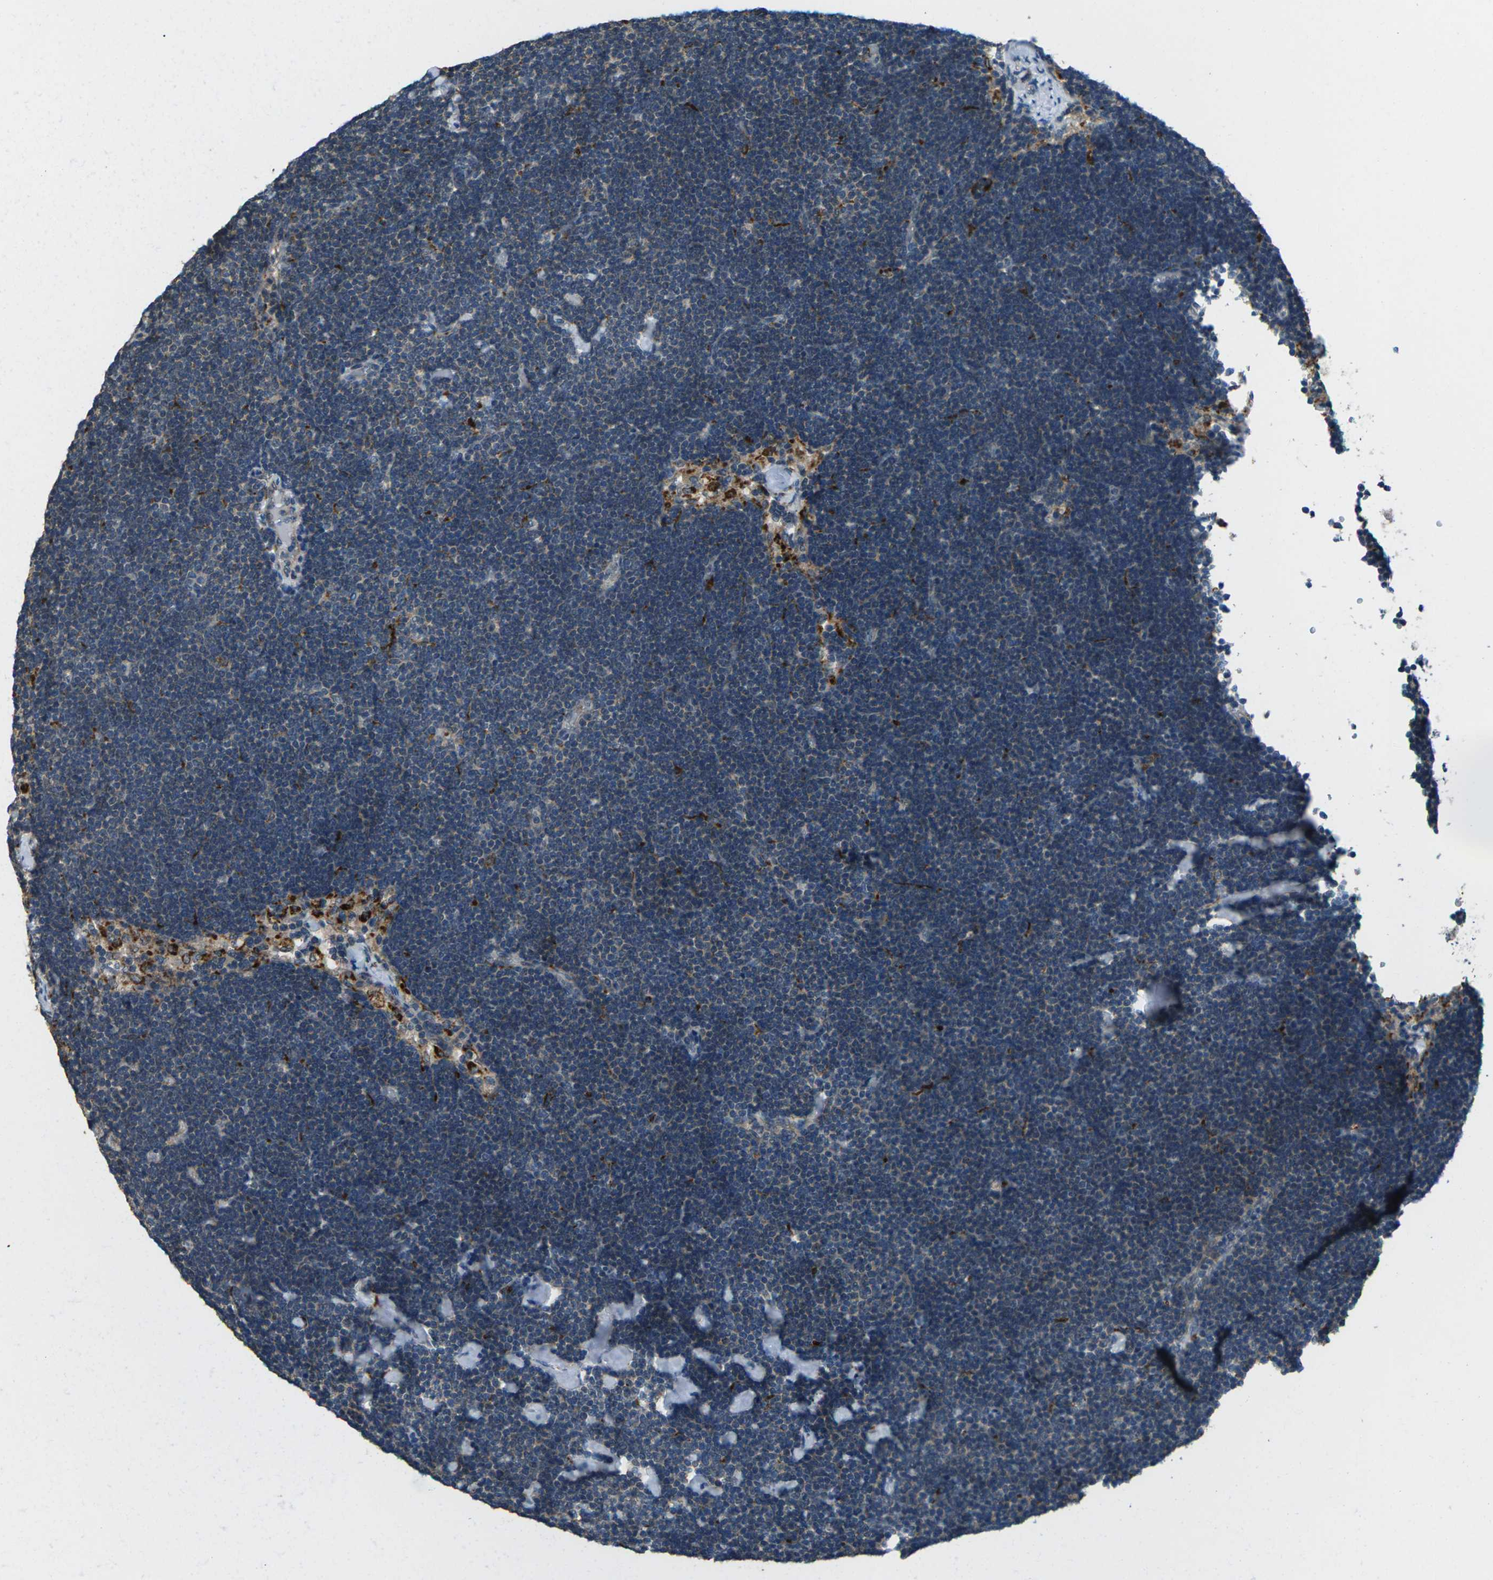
{"staining": {"intensity": "strong", "quantity": "<25%", "location": "cytoplasmic/membranous"}, "tissue": "lymph node", "cell_type": "Germinal center cells", "image_type": "normal", "snomed": [{"axis": "morphology", "description": "Normal tissue, NOS"}, {"axis": "topography", "description": "Lymph node"}], "caption": "Immunohistochemistry (DAB (3,3'-diaminobenzidine)) staining of benign lymph node shows strong cytoplasmic/membranous protein staining in about <25% of germinal center cells. Using DAB (3,3'-diaminobenzidine) (brown) and hematoxylin (blue) stains, captured at high magnification using brightfield microscopy.", "gene": "SLC31A2", "patient": {"sex": "male", "age": 63}}